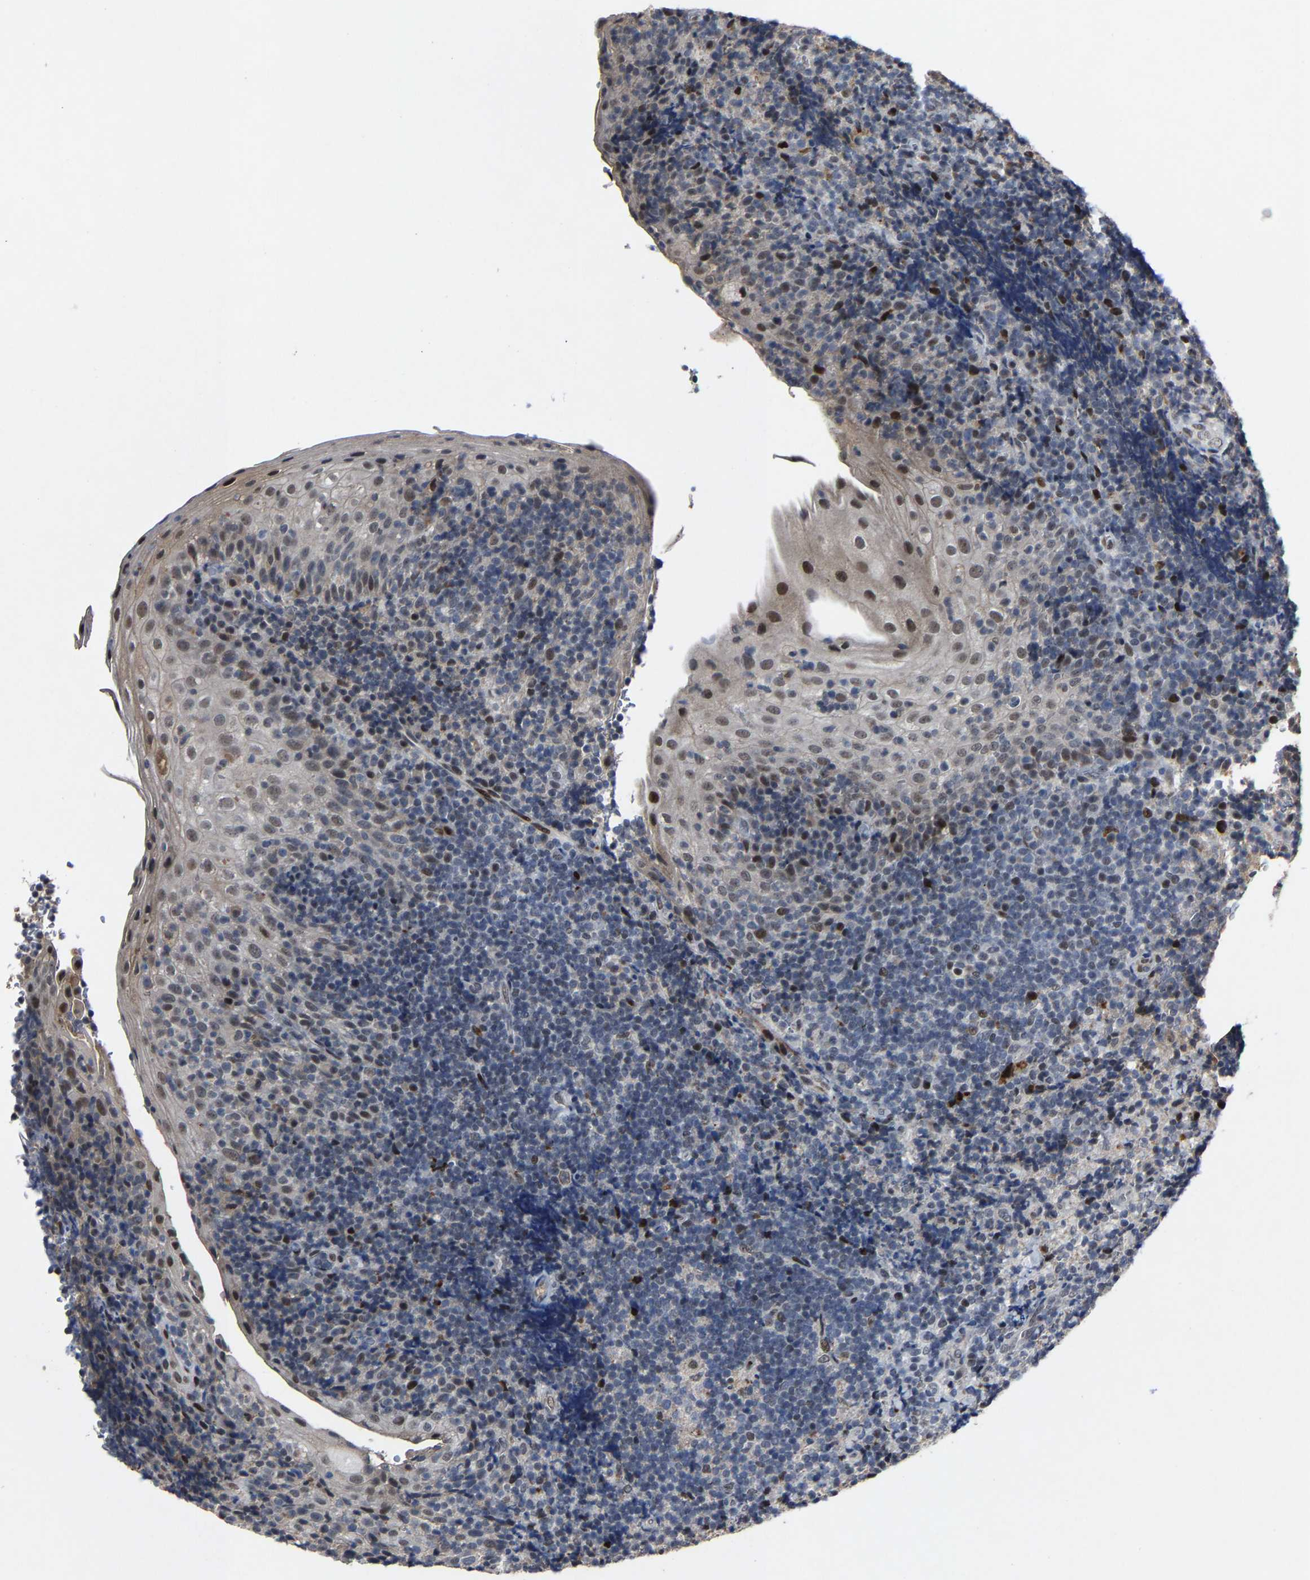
{"staining": {"intensity": "moderate", "quantity": "<25%", "location": "cytoplasmic/membranous,nuclear"}, "tissue": "tonsil", "cell_type": "Germinal center cells", "image_type": "normal", "snomed": [{"axis": "morphology", "description": "Normal tissue, NOS"}, {"axis": "topography", "description": "Tonsil"}], "caption": "Immunohistochemistry image of benign tonsil: tonsil stained using IHC displays low levels of moderate protein expression localized specifically in the cytoplasmic/membranous,nuclear of germinal center cells, appearing as a cytoplasmic/membranous,nuclear brown color.", "gene": "LSM8", "patient": {"sex": "male", "age": 37}}